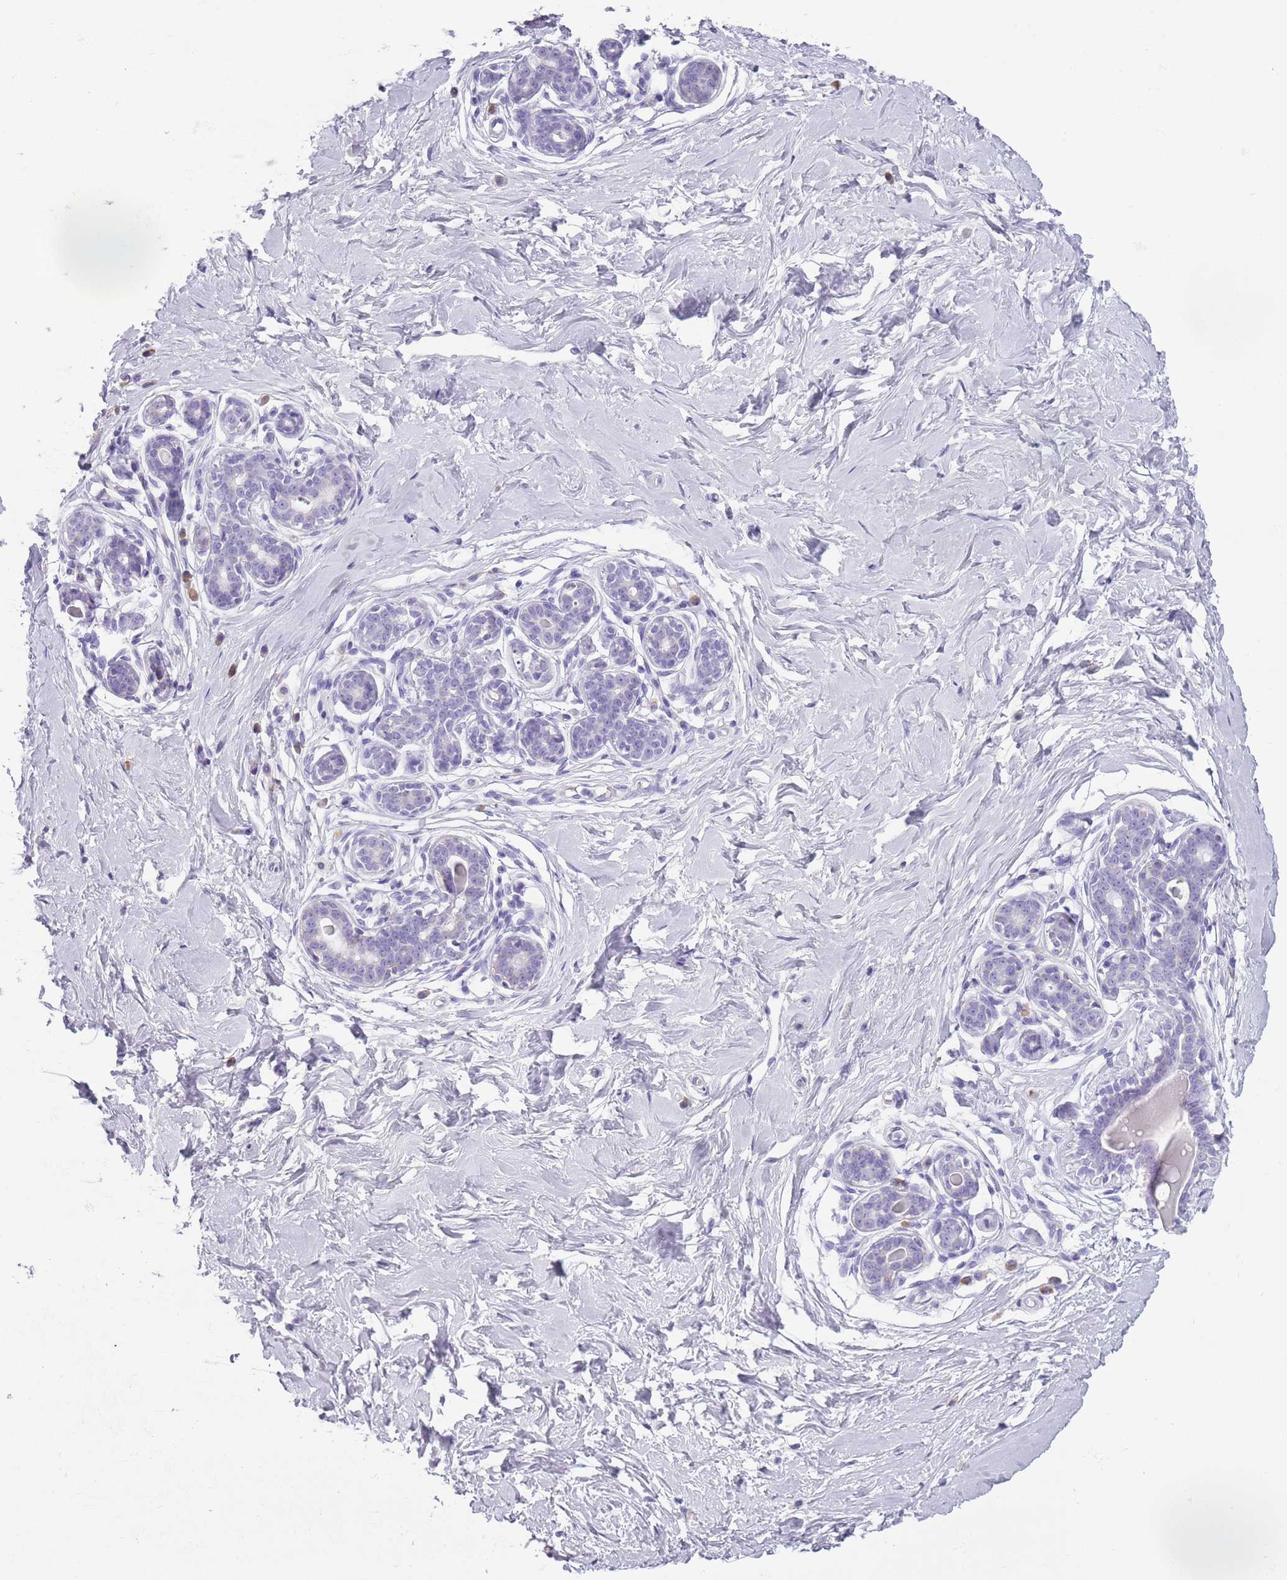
{"staining": {"intensity": "negative", "quantity": "none", "location": "none"}, "tissue": "breast", "cell_type": "Adipocytes", "image_type": "normal", "snomed": [{"axis": "morphology", "description": "Normal tissue, NOS"}, {"axis": "morphology", "description": "Adenoma, NOS"}, {"axis": "topography", "description": "Breast"}], "caption": "A high-resolution photomicrograph shows immunohistochemistry staining of unremarkable breast, which reveals no significant staining in adipocytes. (DAB immunohistochemistry with hematoxylin counter stain).", "gene": "HYOU1", "patient": {"sex": "female", "age": 23}}